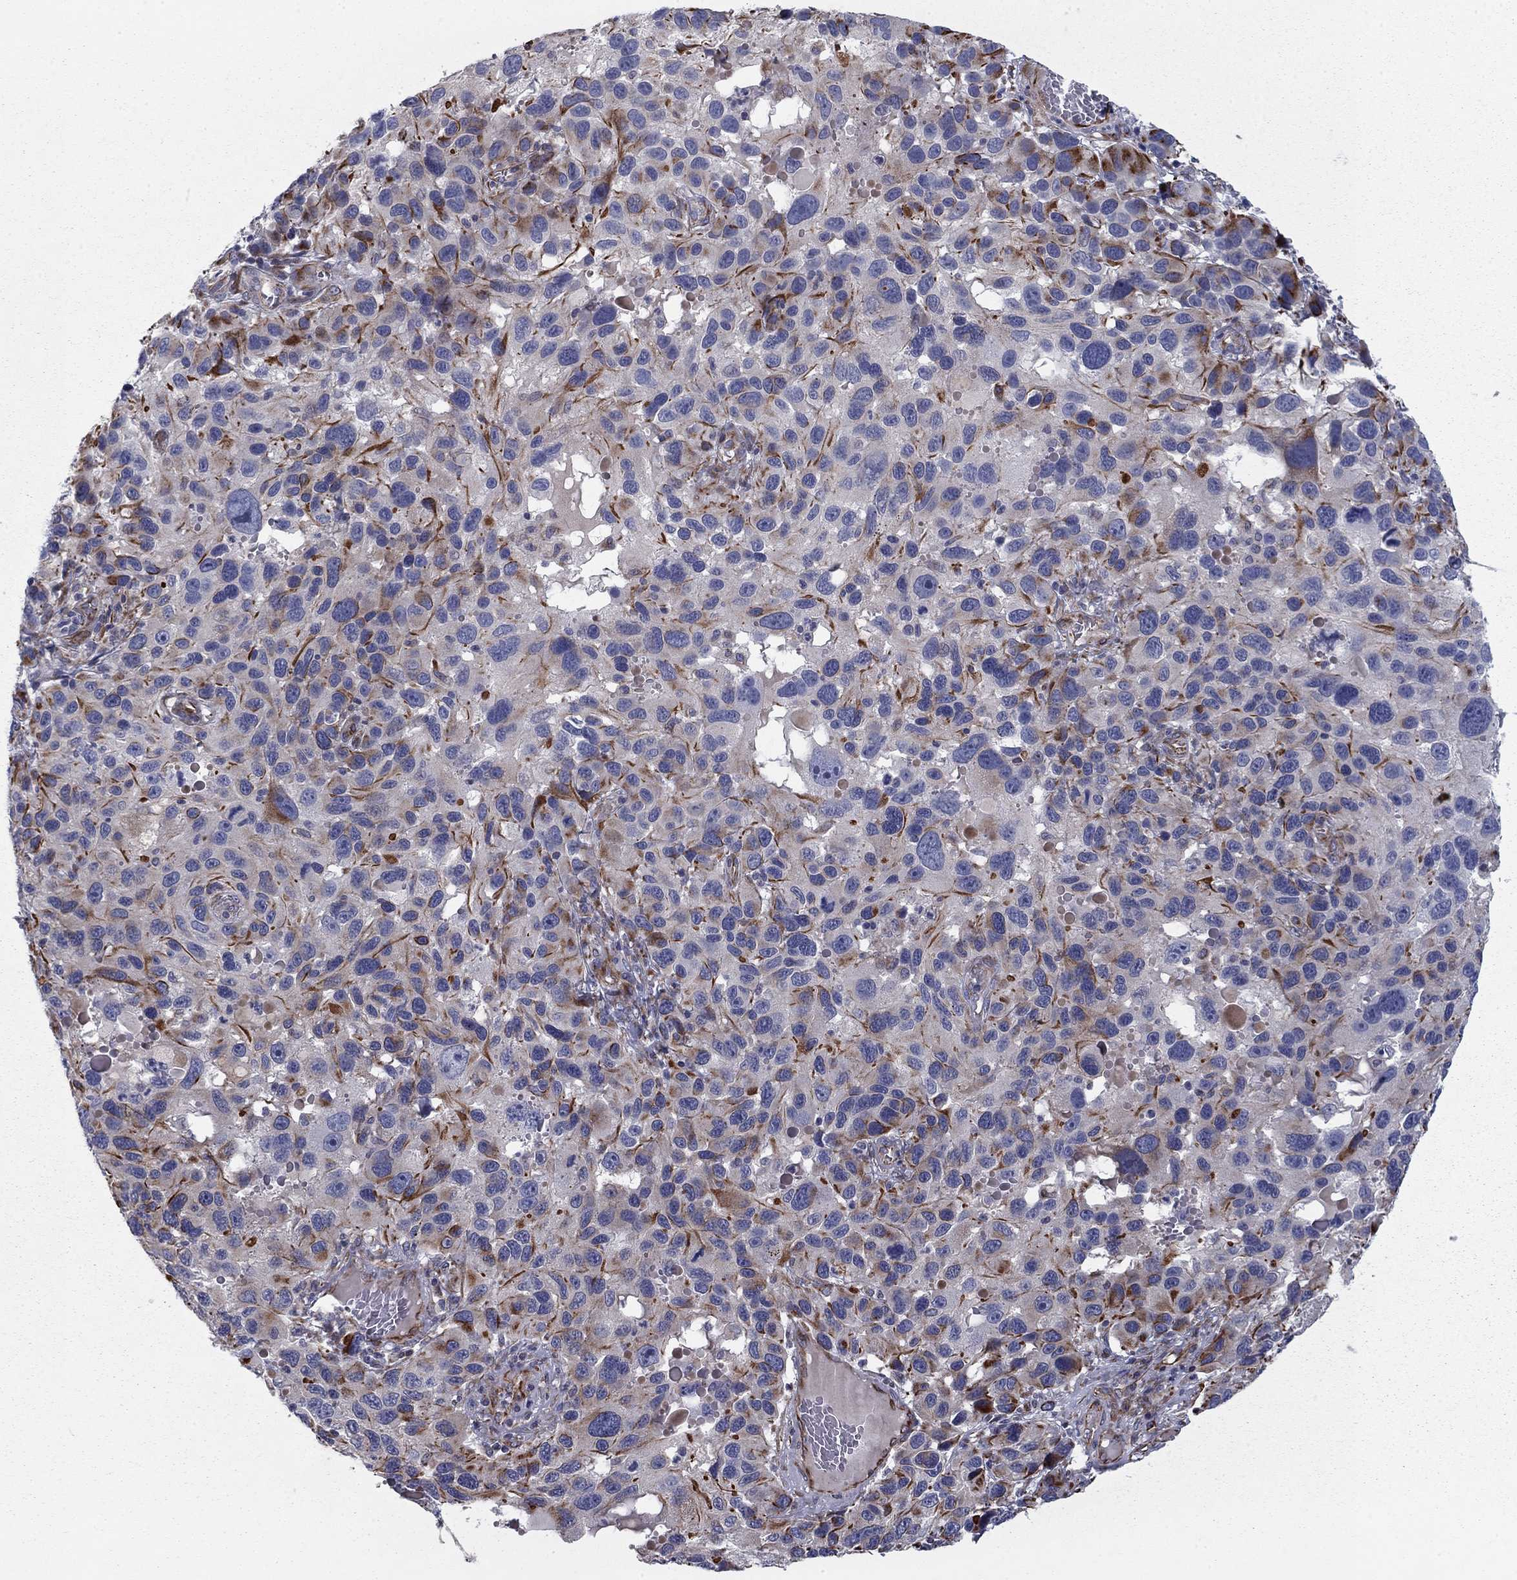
{"staining": {"intensity": "moderate", "quantity": "<25%", "location": "cytoplasmic/membranous"}, "tissue": "melanoma", "cell_type": "Tumor cells", "image_type": "cancer", "snomed": [{"axis": "morphology", "description": "Malignant melanoma, NOS"}, {"axis": "topography", "description": "Skin"}], "caption": "This is an image of immunohistochemistry (IHC) staining of melanoma, which shows moderate staining in the cytoplasmic/membranous of tumor cells.", "gene": "CLSTN1", "patient": {"sex": "male", "age": 53}}